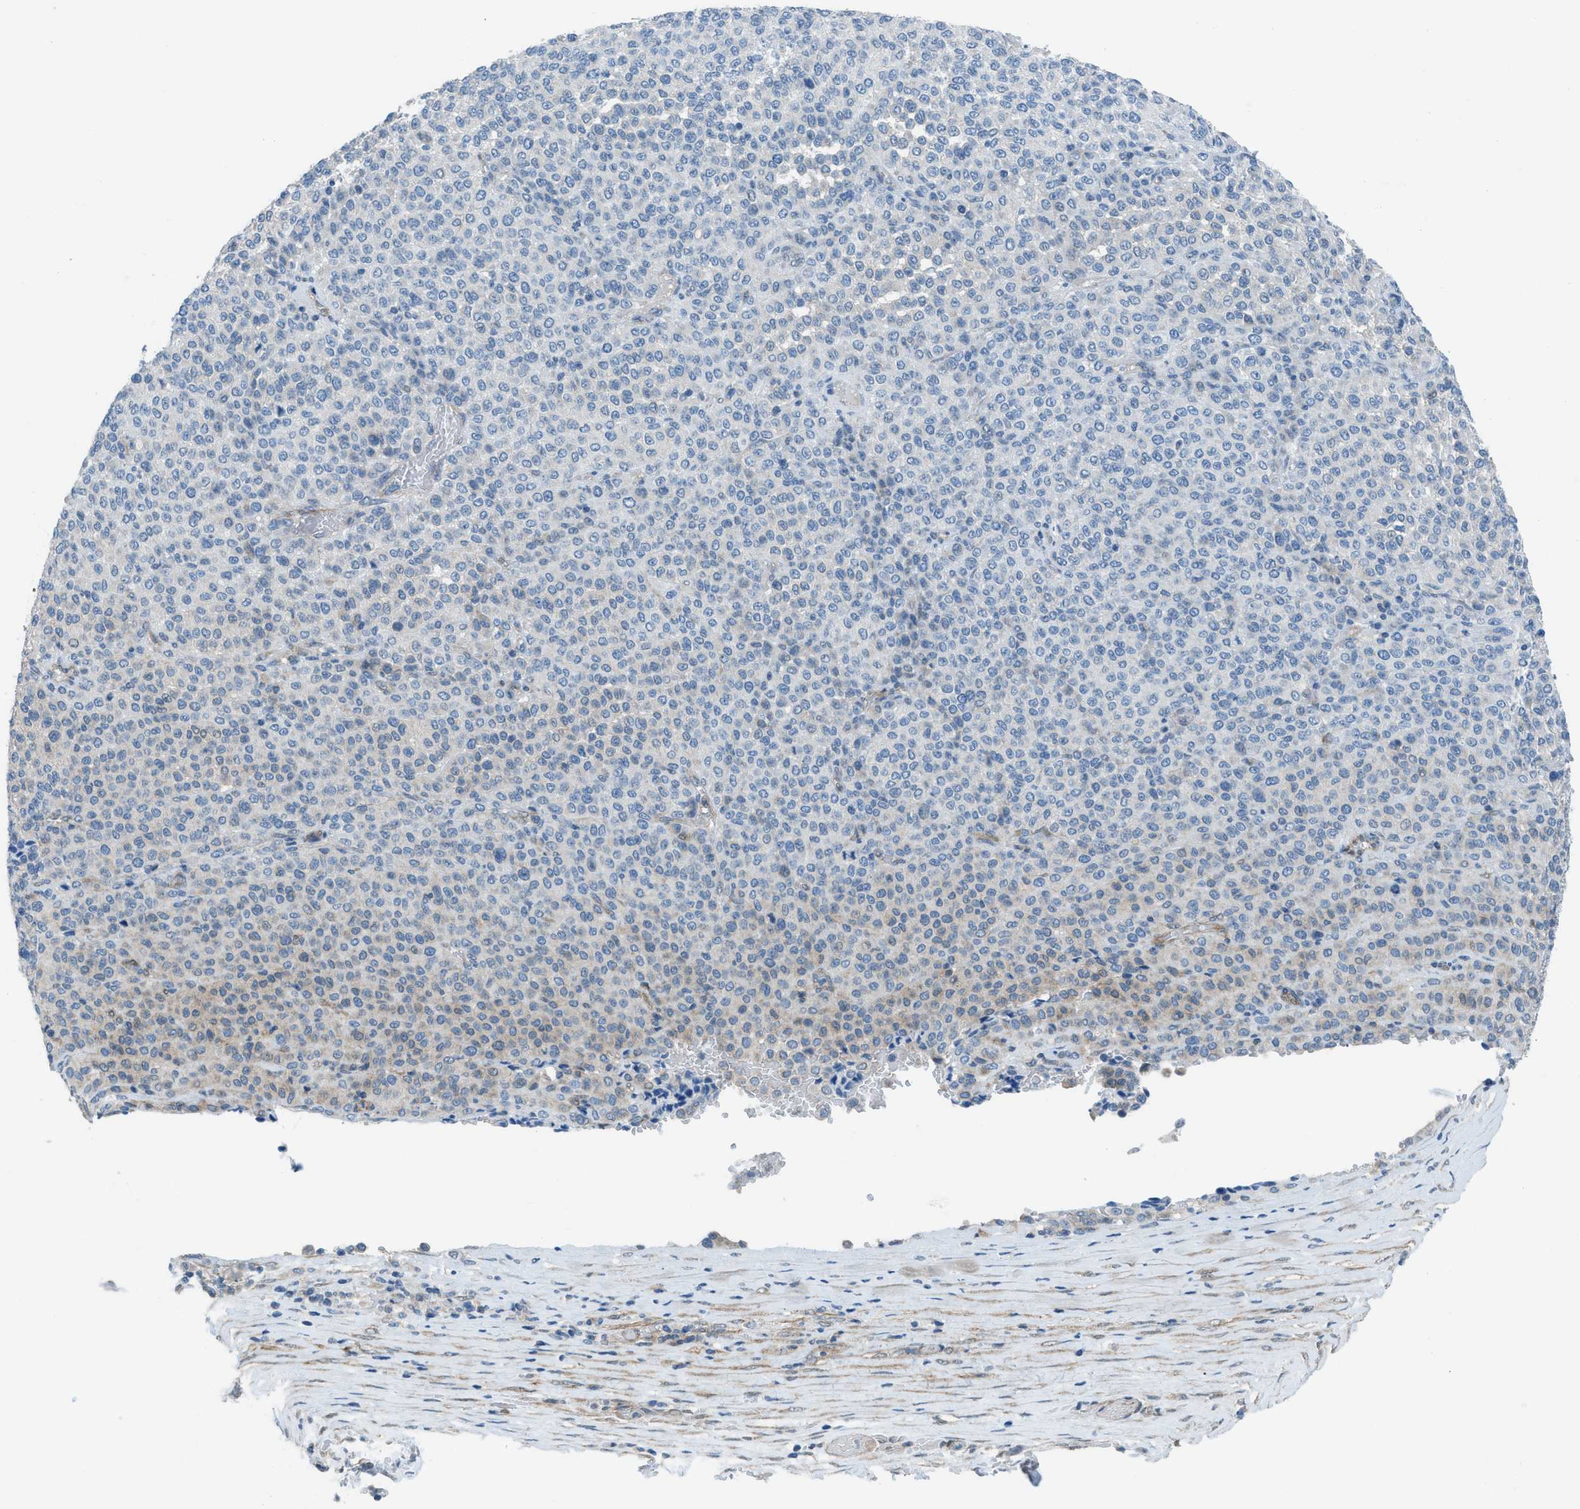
{"staining": {"intensity": "negative", "quantity": "none", "location": "none"}, "tissue": "melanoma", "cell_type": "Tumor cells", "image_type": "cancer", "snomed": [{"axis": "morphology", "description": "Malignant melanoma, Metastatic site"}, {"axis": "topography", "description": "Pancreas"}], "caption": "High power microscopy photomicrograph of an immunohistochemistry (IHC) histopathology image of malignant melanoma (metastatic site), revealing no significant expression in tumor cells.", "gene": "PRKN", "patient": {"sex": "female", "age": 30}}